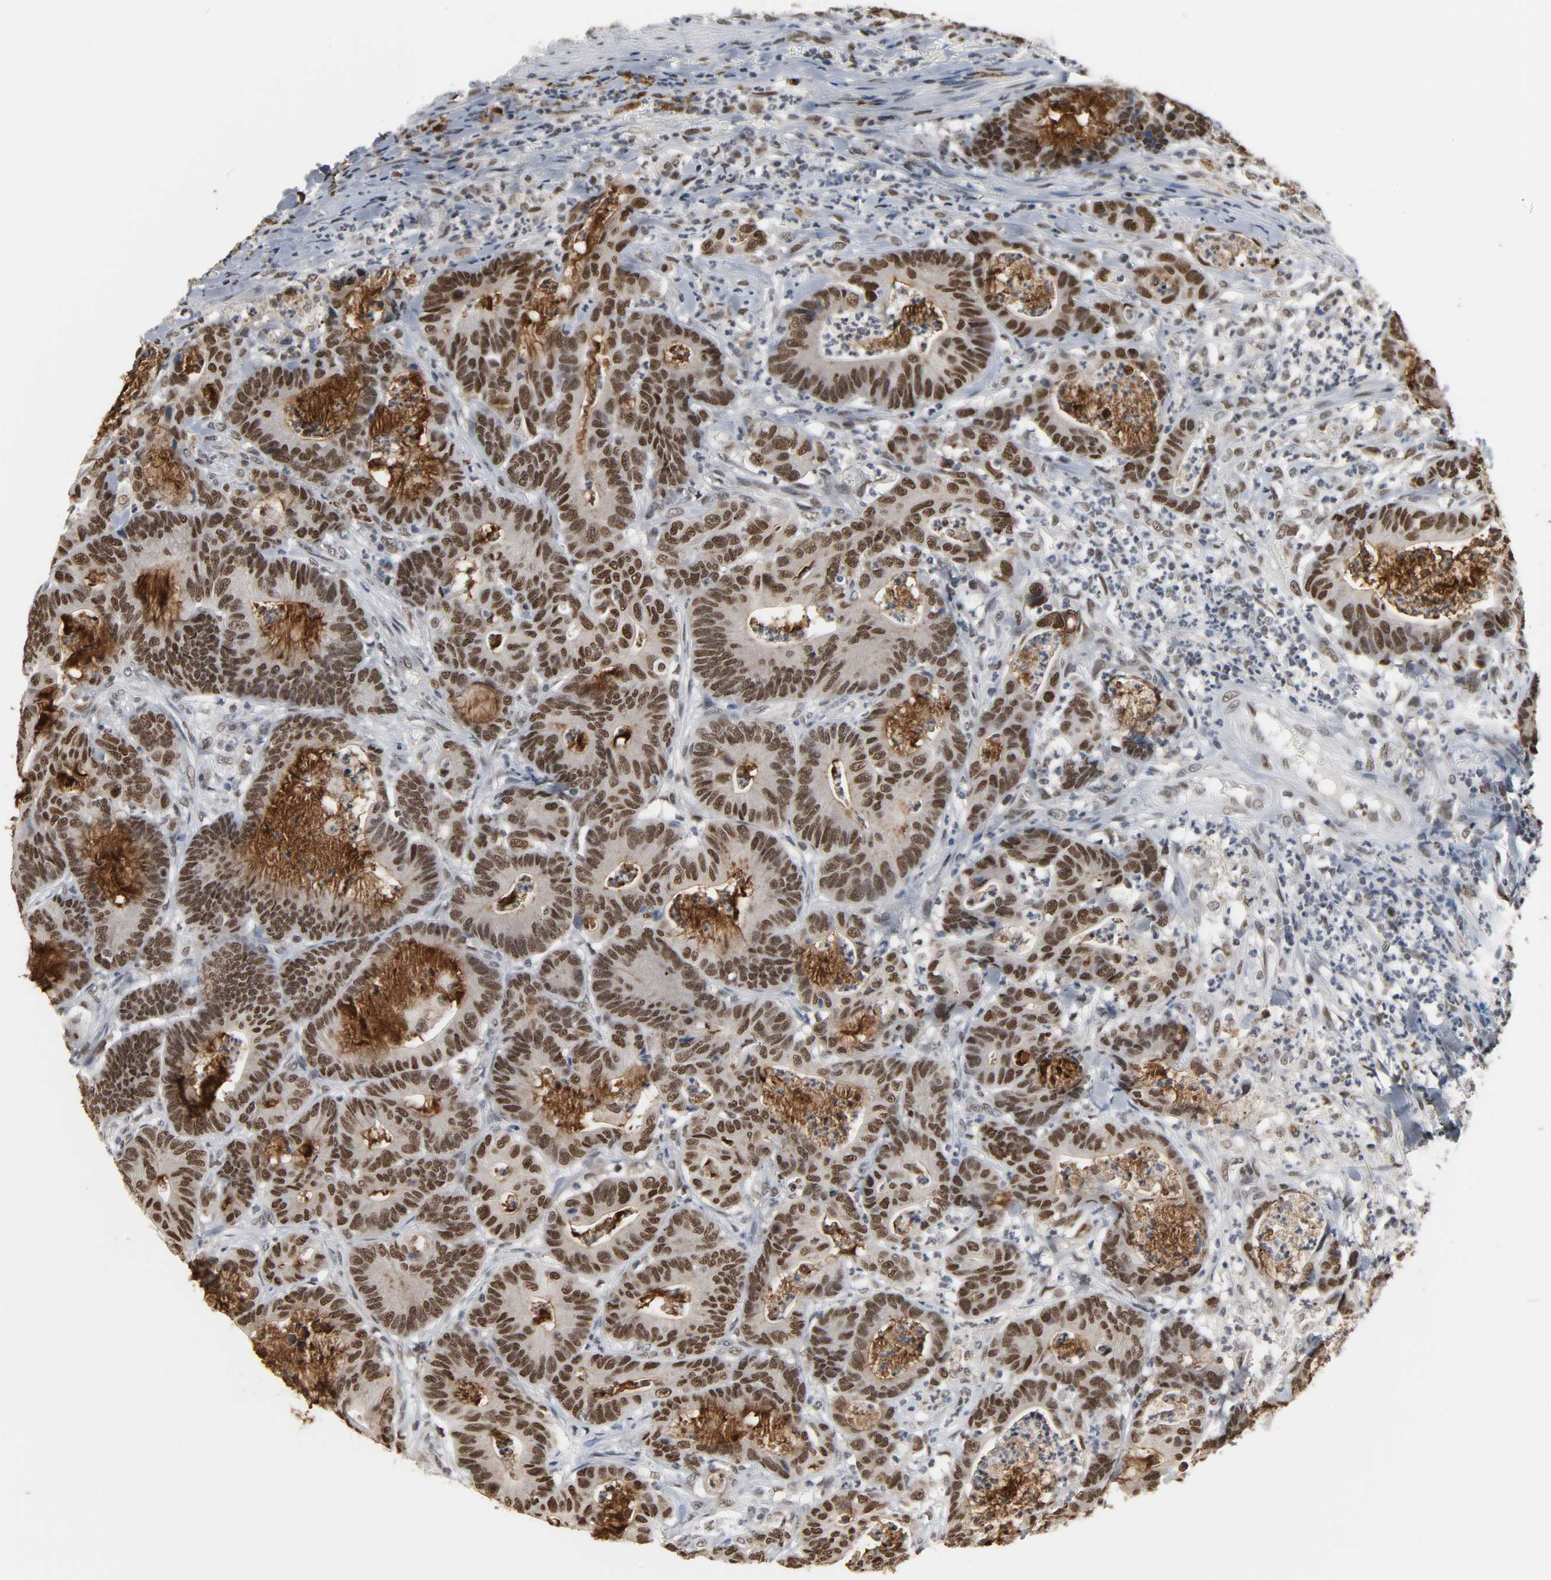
{"staining": {"intensity": "moderate", "quantity": ">75%", "location": "nuclear"}, "tissue": "colorectal cancer", "cell_type": "Tumor cells", "image_type": "cancer", "snomed": [{"axis": "morphology", "description": "Adenocarcinoma, NOS"}, {"axis": "topography", "description": "Colon"}], "caption": "Immunohistochemistry (IHC) of colorectal cancer (adenocarcinoma) reveals medium levels of moderate nuclear staining in approximately >75% of tumor cells. (DAB IHC, brown staining for protein, blue staining for nuclei).", "gene": "DAZAP1", "patient": {"sex": "female", "age": 84}}